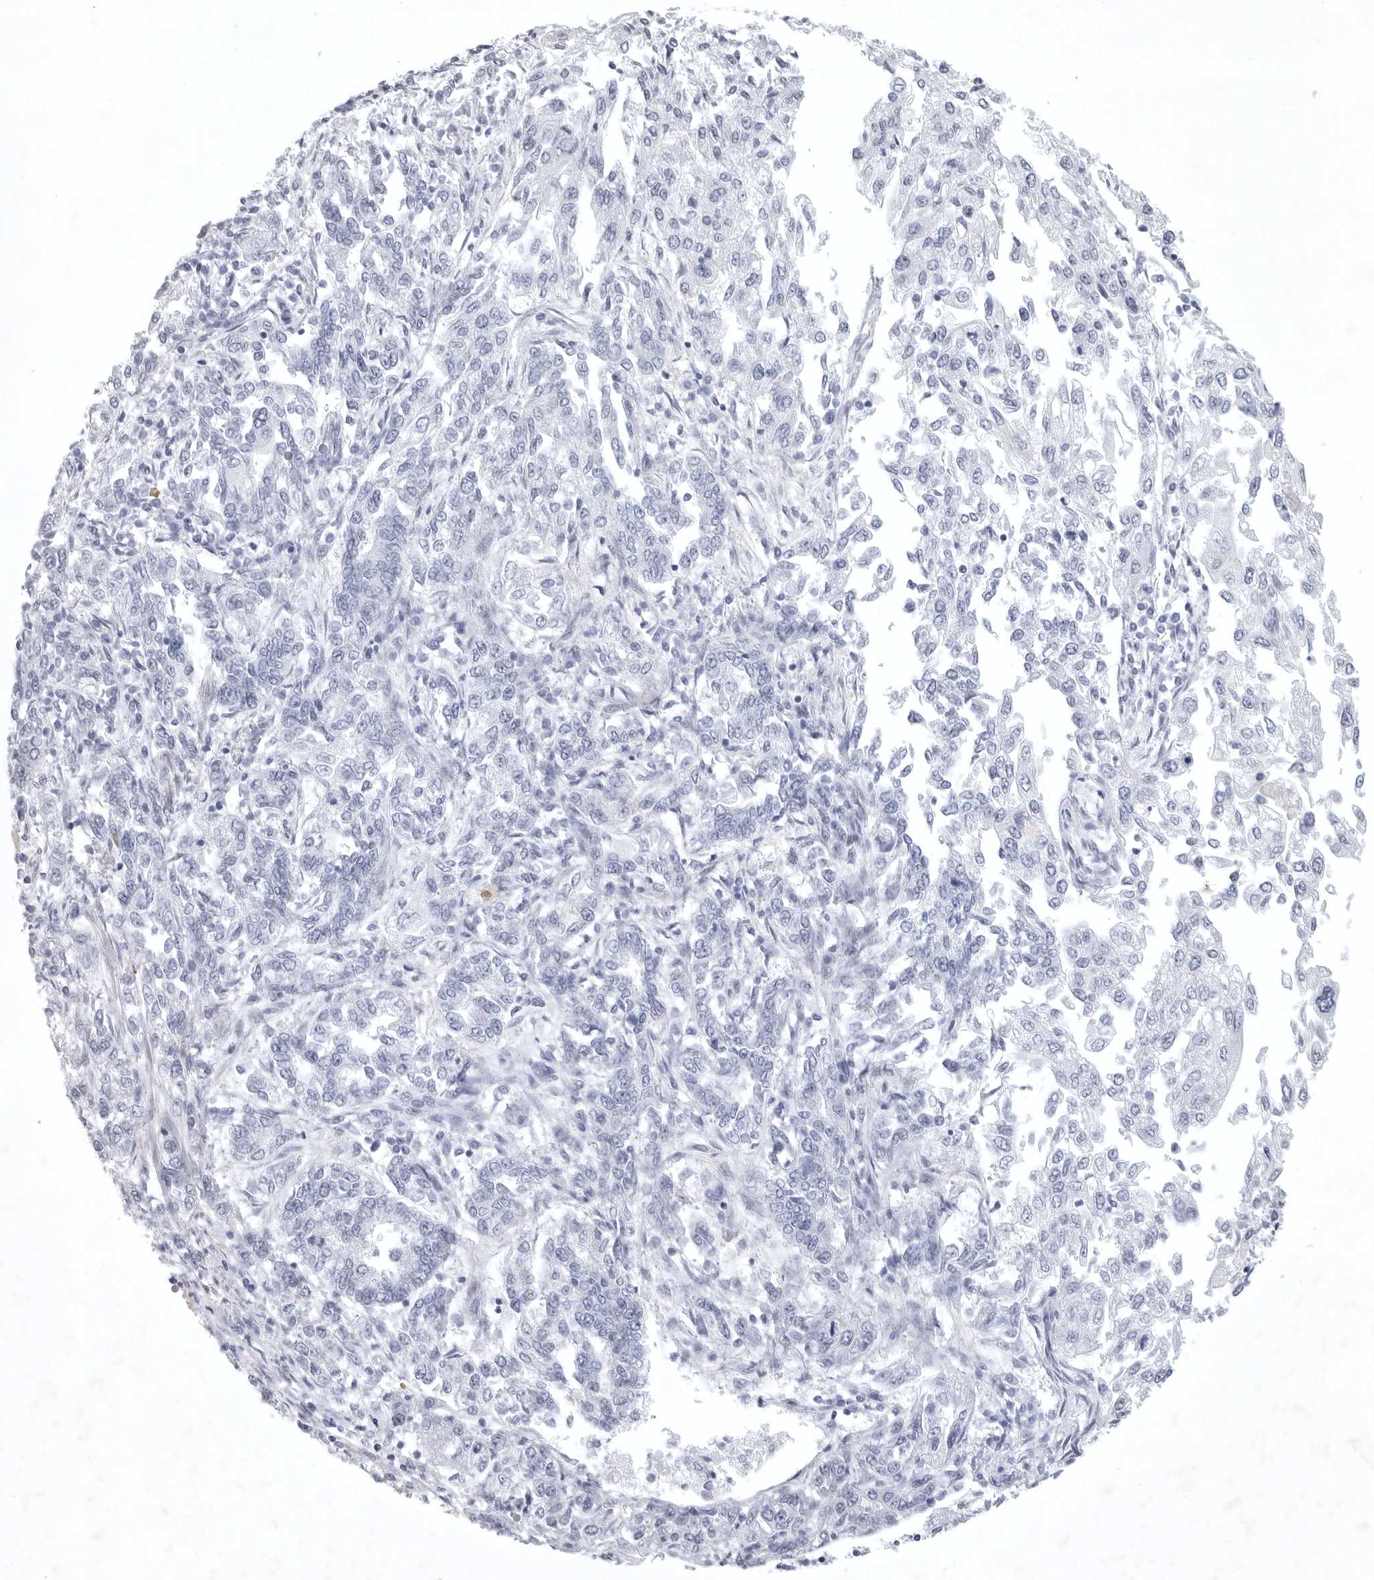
{"staining": {"intensity": "negative", "quantity": "none", "location": "none"}, "tissue": "endometrial cancer", "cell_type": "Tumor cells", "image_type": "cancer", "snomed": [{"axis": "morphology", "description": "Adenocarcinoma, NOS"}, {"axis": "topography", "description": "Endometrium"}], "caption": "The image demonstrates no staining of tumor cells in endometrial cancer.", "gene": "TNR", "patient": {"sex": "female", "age": 49}}